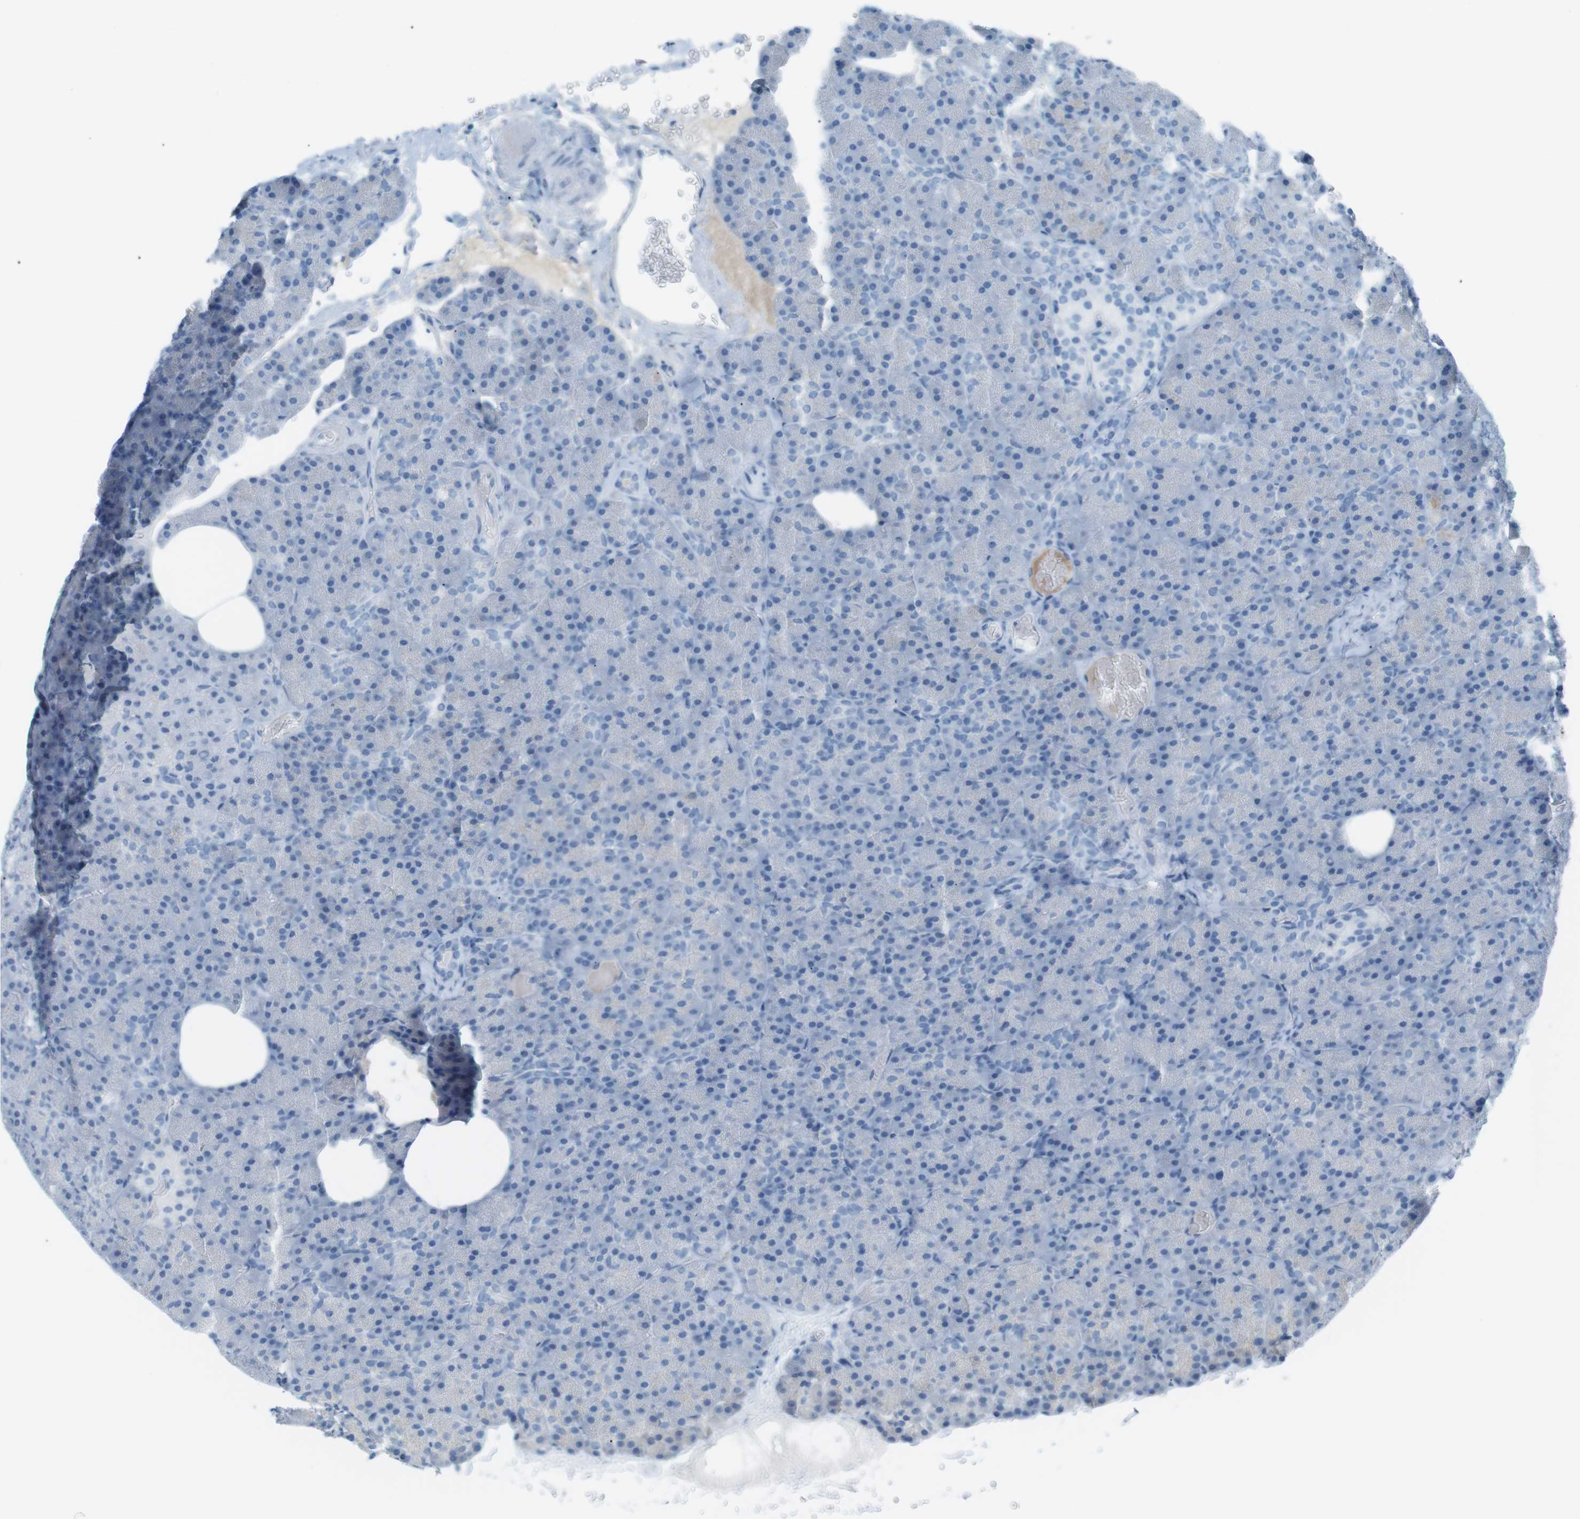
{"staining": {"intensity": "negative", "quantity": "none", "location": "none"}, "tissue": "pancreas", "cell_type": "Exocrine glandular cells", "image_type": "normal", "snomed": [{"axis": "morphology", "description": "Normal tissue, NOS"}, {"axis": "topography", "description": "Pancreas"}], "caption": "Exocrine glandular cells show no significant protein positivity in unremarkable pancreas.", "gene": "AZGP1", "patient": {"sex": "female", "age": 35}}